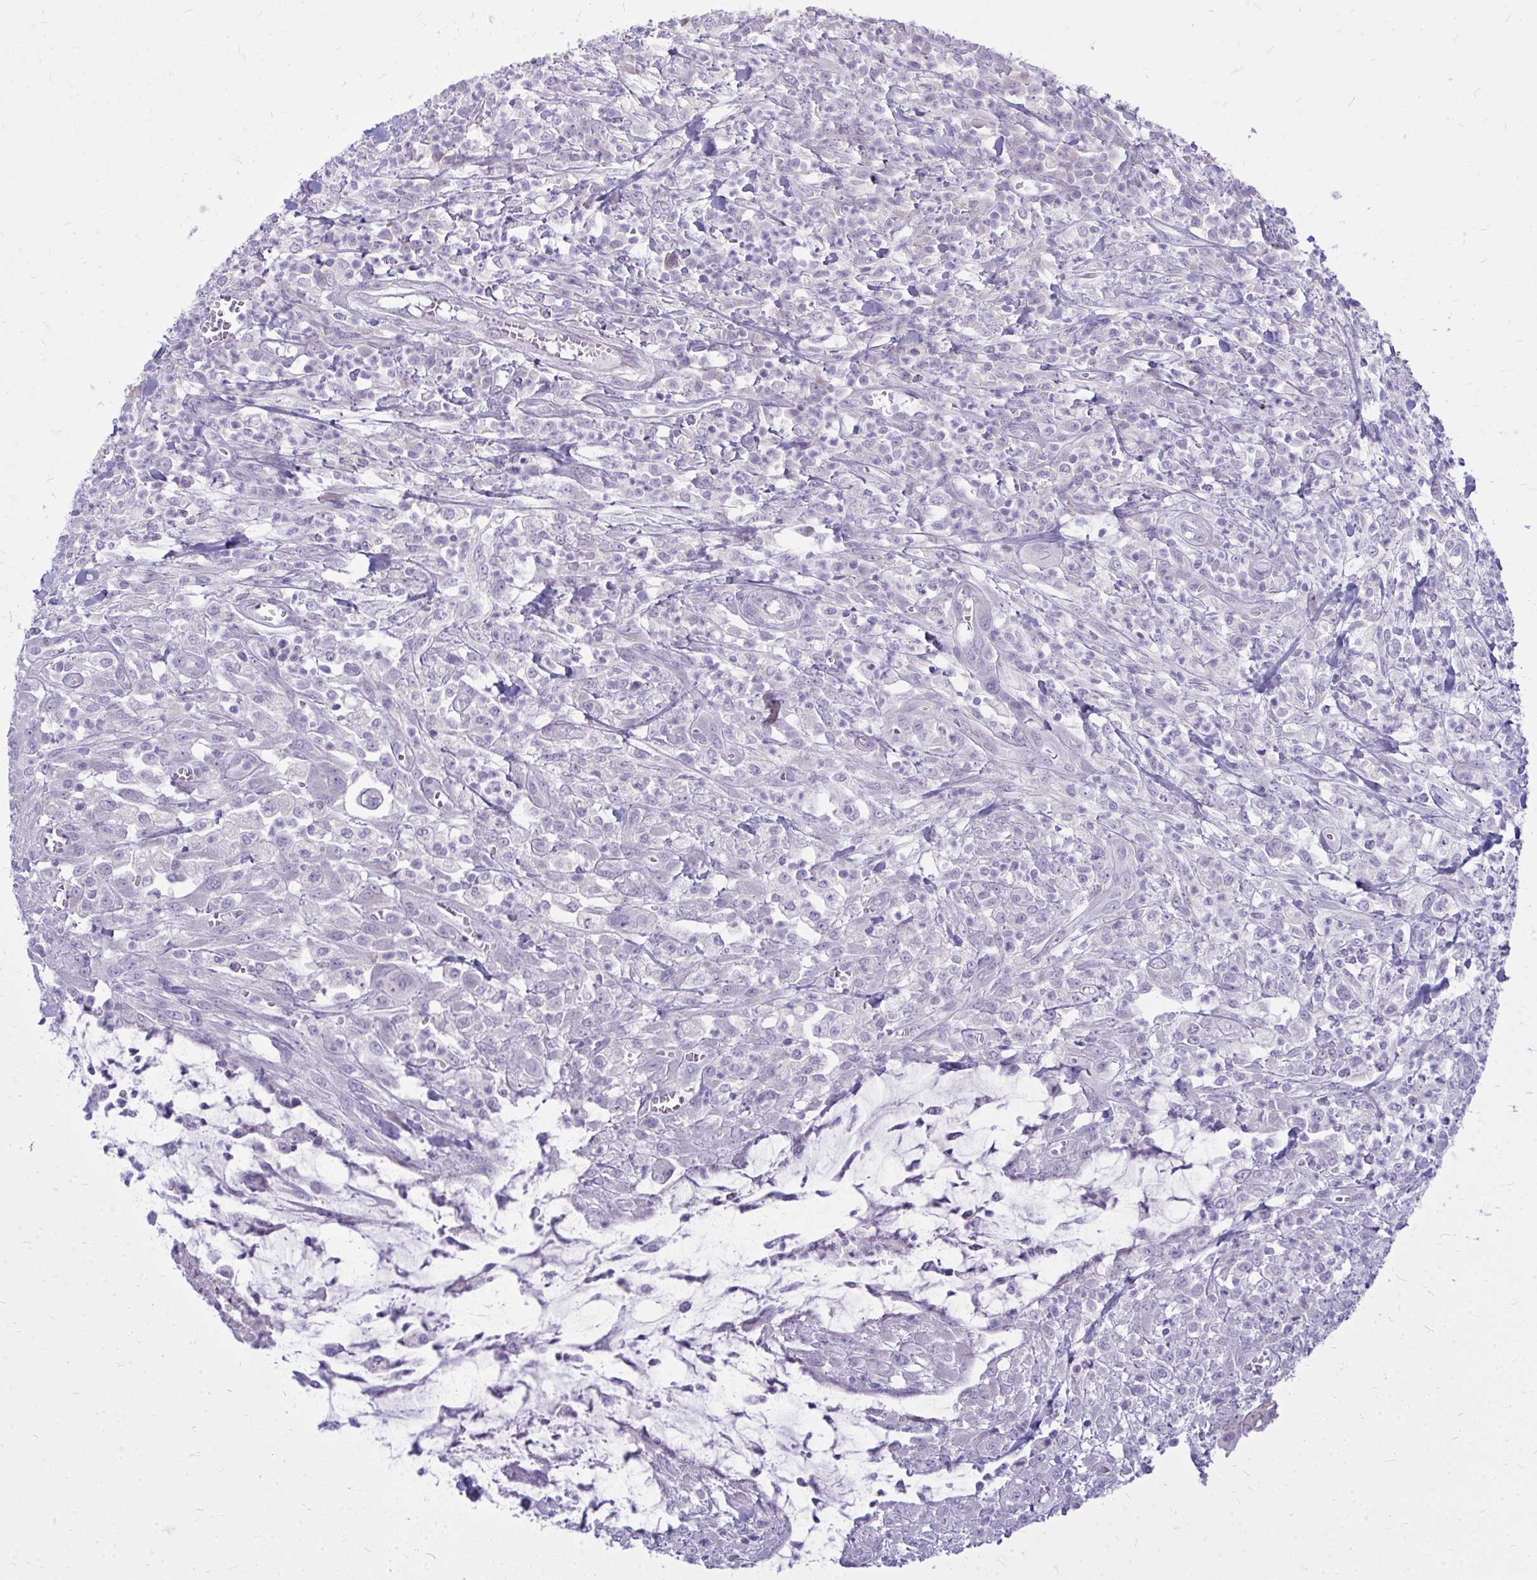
{"staining": {"intensity": "weak", "quantity": "<25%", "location": "cytoplasmic/membranous,nuclear"}, "tissue": "colorectal cancer", "cell_type": "Tumor cells", "image_type": "cancer", "snomed": [{"axis": "morphology", "description": "Adenocarcinoma, NOS"}, {"axis": "topography", "description": "Colon"}], "caption": "A histopathology image of adenocarcinoma (colorectal) stained for a protein reveals no brown staining in tumor cells.", "gene": "ZSCAN25", "patient": {"sex": "male", "age": 65}}